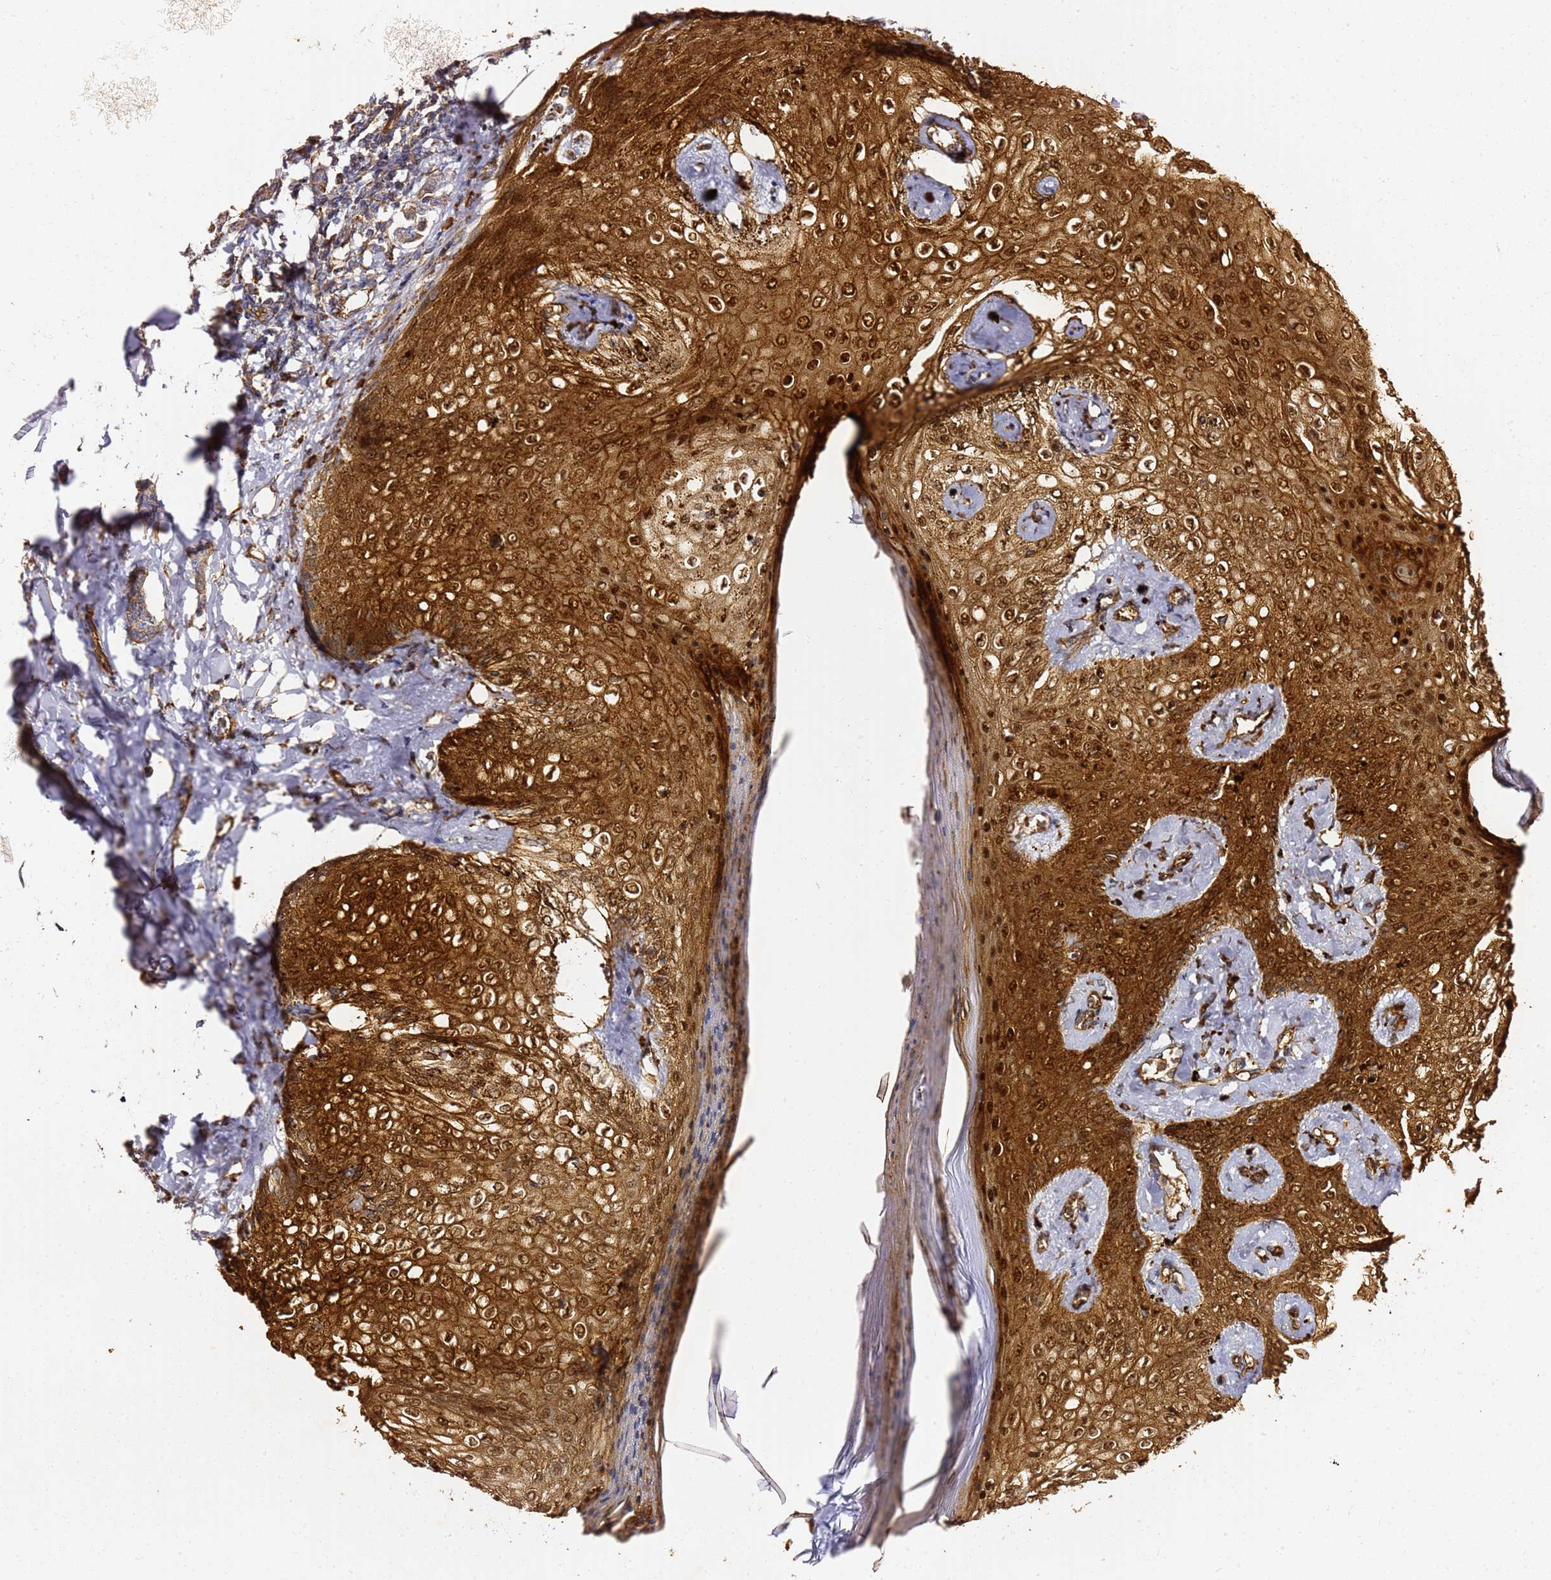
{"staining": {"intensity": "strong", "quantity": ">75%", "location": "cytoplasmic/membranous,nuclear"}, "tissue": "breast cancer", "cell_type": "Tumor cells", "image_type": "cancer", "snomed": [{"axis": "morphology", "description": "Duct carcinoma"}, {"axis": "topography", "description": "Breast"}], "caption": "This is an image of IHC staining of breast intraductal carcinoma, which shows strong staining in the cytoplasmic/membranous and nuclear of tumor cells.", "gene": "KIF7", "patient": {"sex": "female", "age": 40}}